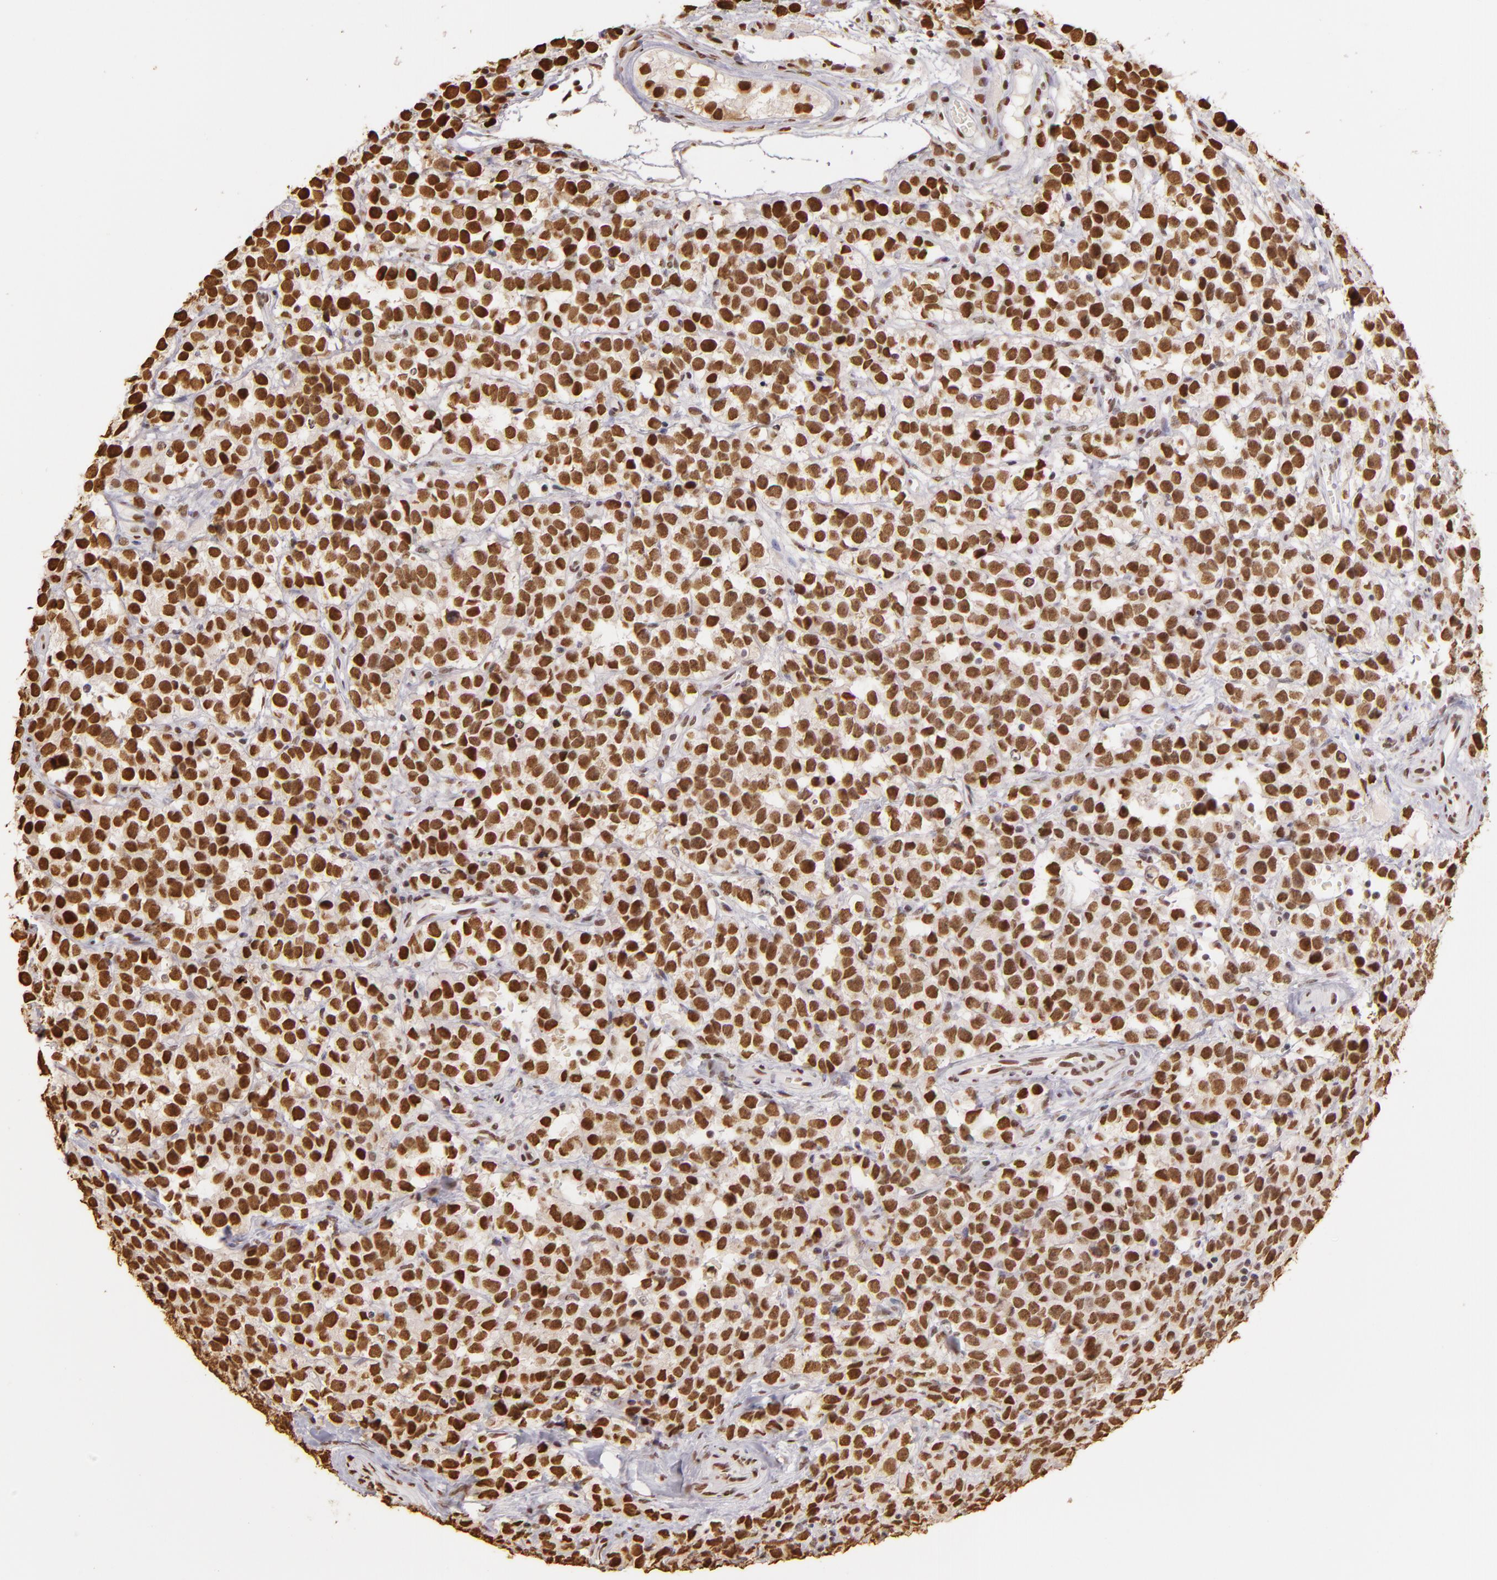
{"staining": {"intensity": "strong", "quantity": ">75%", "location": "nuclear"}, "tissue": "testis cancer", "cell_type": "Tumor cells", "image_type": "cancer", "snomed": [{"axis": "morphology", "description": "Seminoma, NOS"}, {"axis": "topography", "description": "Testis"}], "caption": "The micrograph reveals immunohistochemical staining of testis cancer (seminoma). There is strong nuclear expression is present in approximately >75% of tumor cells. The protein is shown in brown color, while the nuclei are stained blue.", "gene": "PAPOLA", "patient": {"sex": "male", "age": 25}}